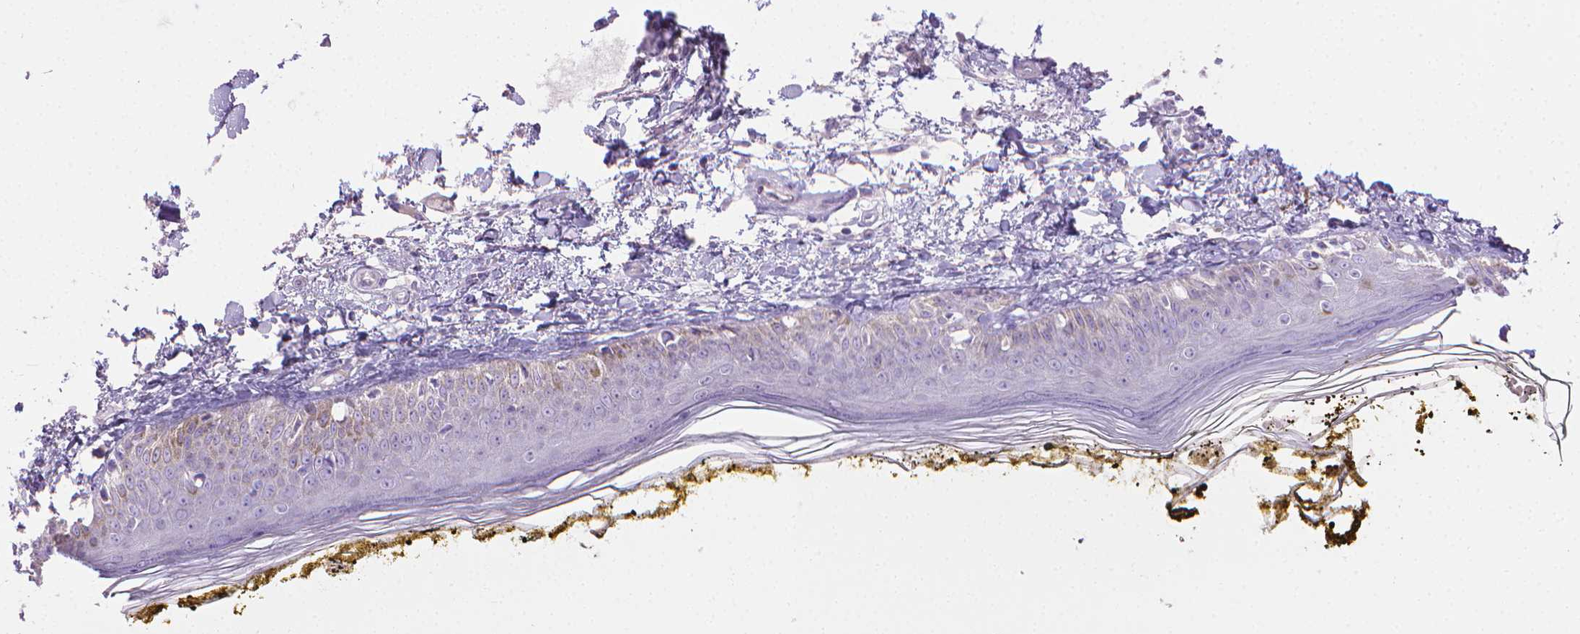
{"staining": {"intensity": "negative", "quantity": "none", "location": "none"}, "tissue": "skin", "cell_type": "Fibroblasts", "image_type": "normal", "snomed": [{"axis": "morphology", "description": "Normal tissue, NOS"}, {"axis": "topography", "description": "Skin"}], "caption": "The IHC micrograph has no significant expression in fibroblasts of skin. Brightfield microscopy of IHC stained with DAB (brown) and hematoxylin (blue), captured at high magnification.", "gene": "PNMA2", "patient": {"sex": "male", "age": 76}}